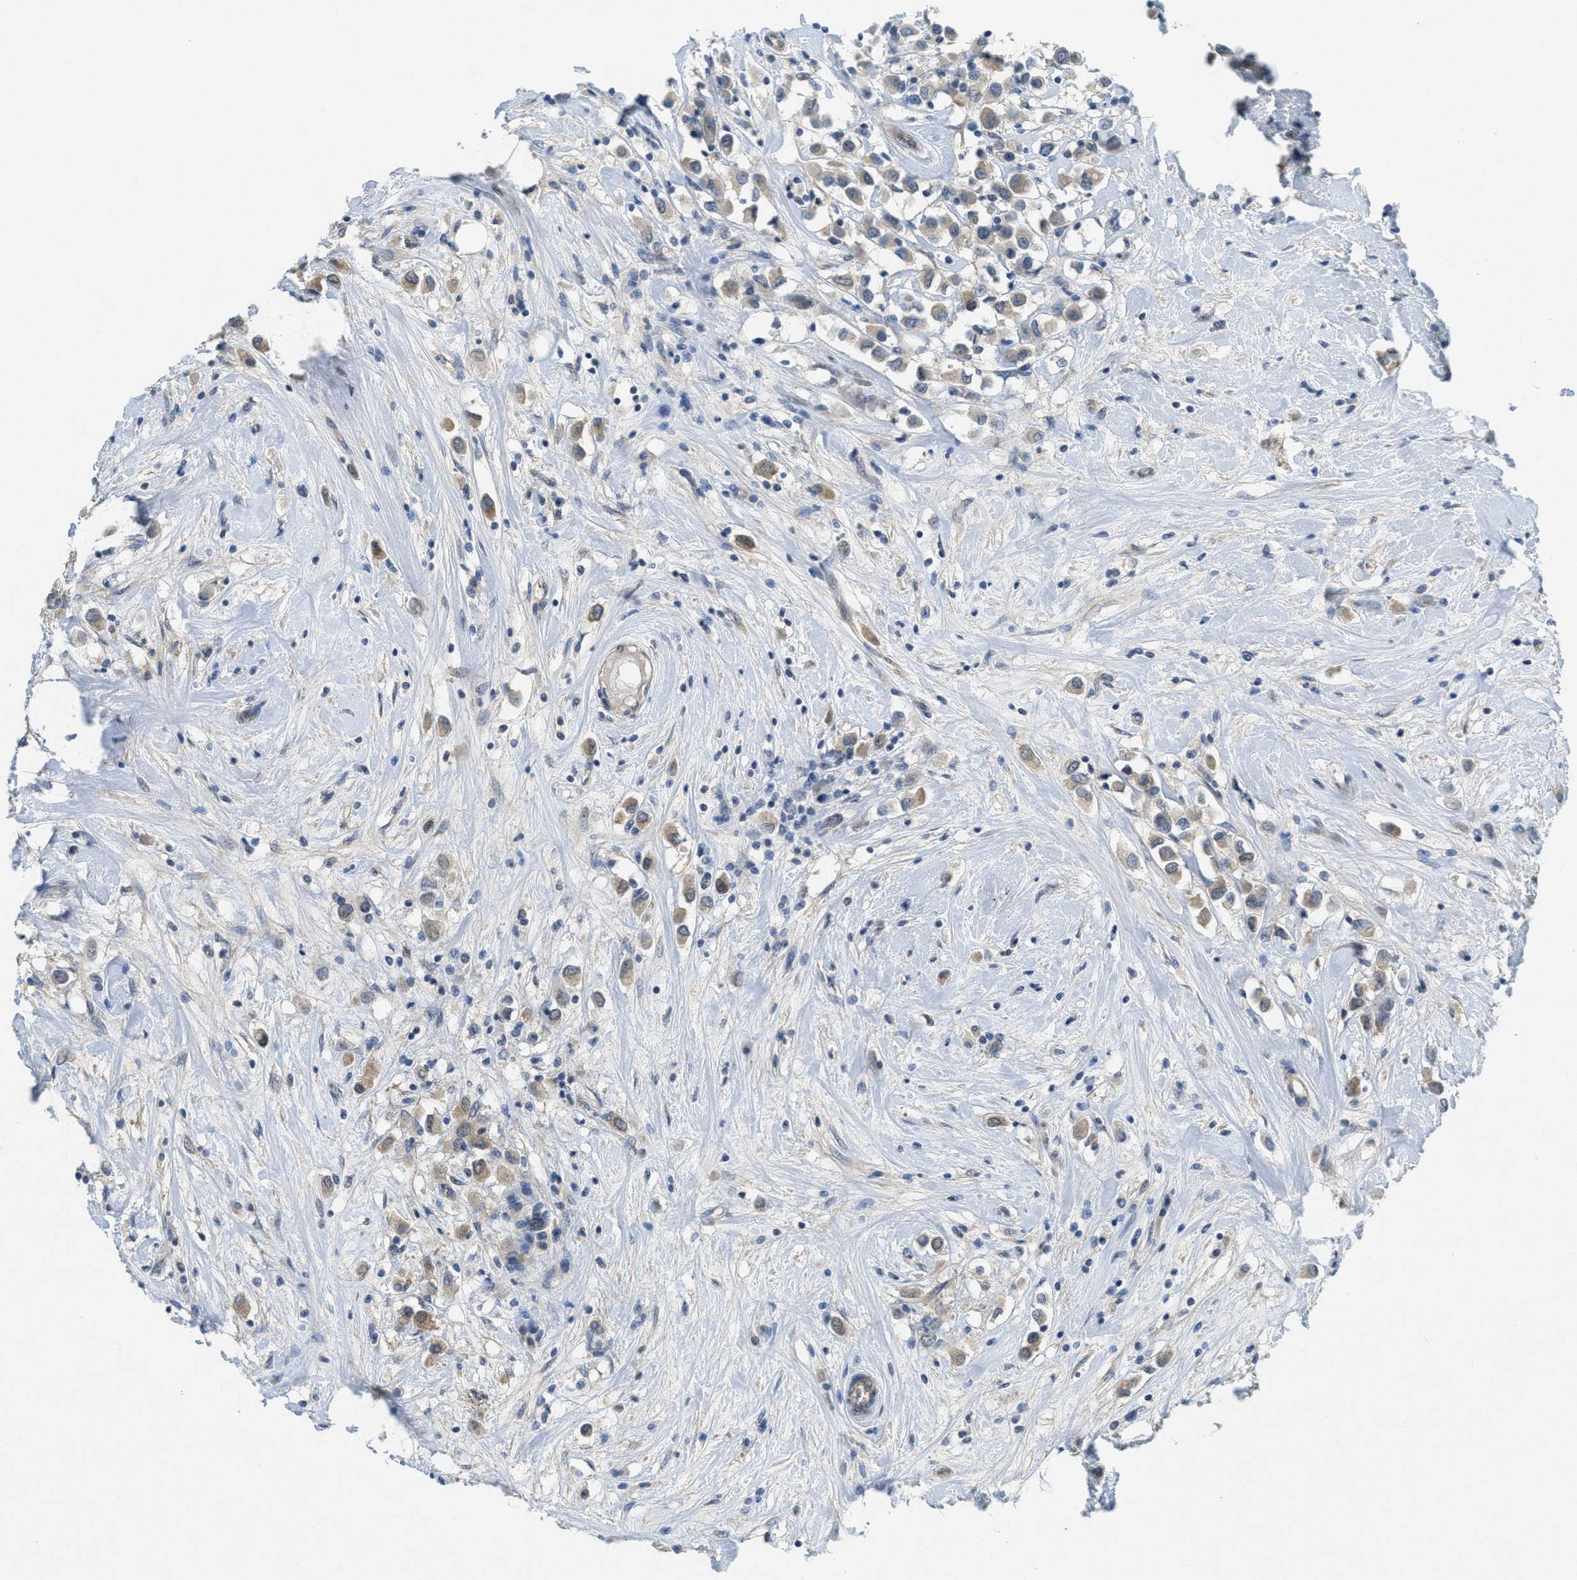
{"staining": {"intensity": "weak", "quantity": ">75%", "location": "cytoplasmic/membranous"}, "tissue": "breast cancer", "cell_type": "Tumor cells", "image_type": "cancer", "snomed": [{"axis": "morphology", "description": "Duct carcinoma"}, {"axis": "topography", "description": "Breast"}], "caption": "This histopathology image shows breast cancer (intraductal carcinoma) stained with immunohistochemistry (IHC) to label a protein in brown. The cytoplasmic/membranous of tumor cells show weak positivity for the protein. Nuclei are counter-stained blue.", "gene": "ZFYVE9", "patient": {"sex": "female", "age": 61}}